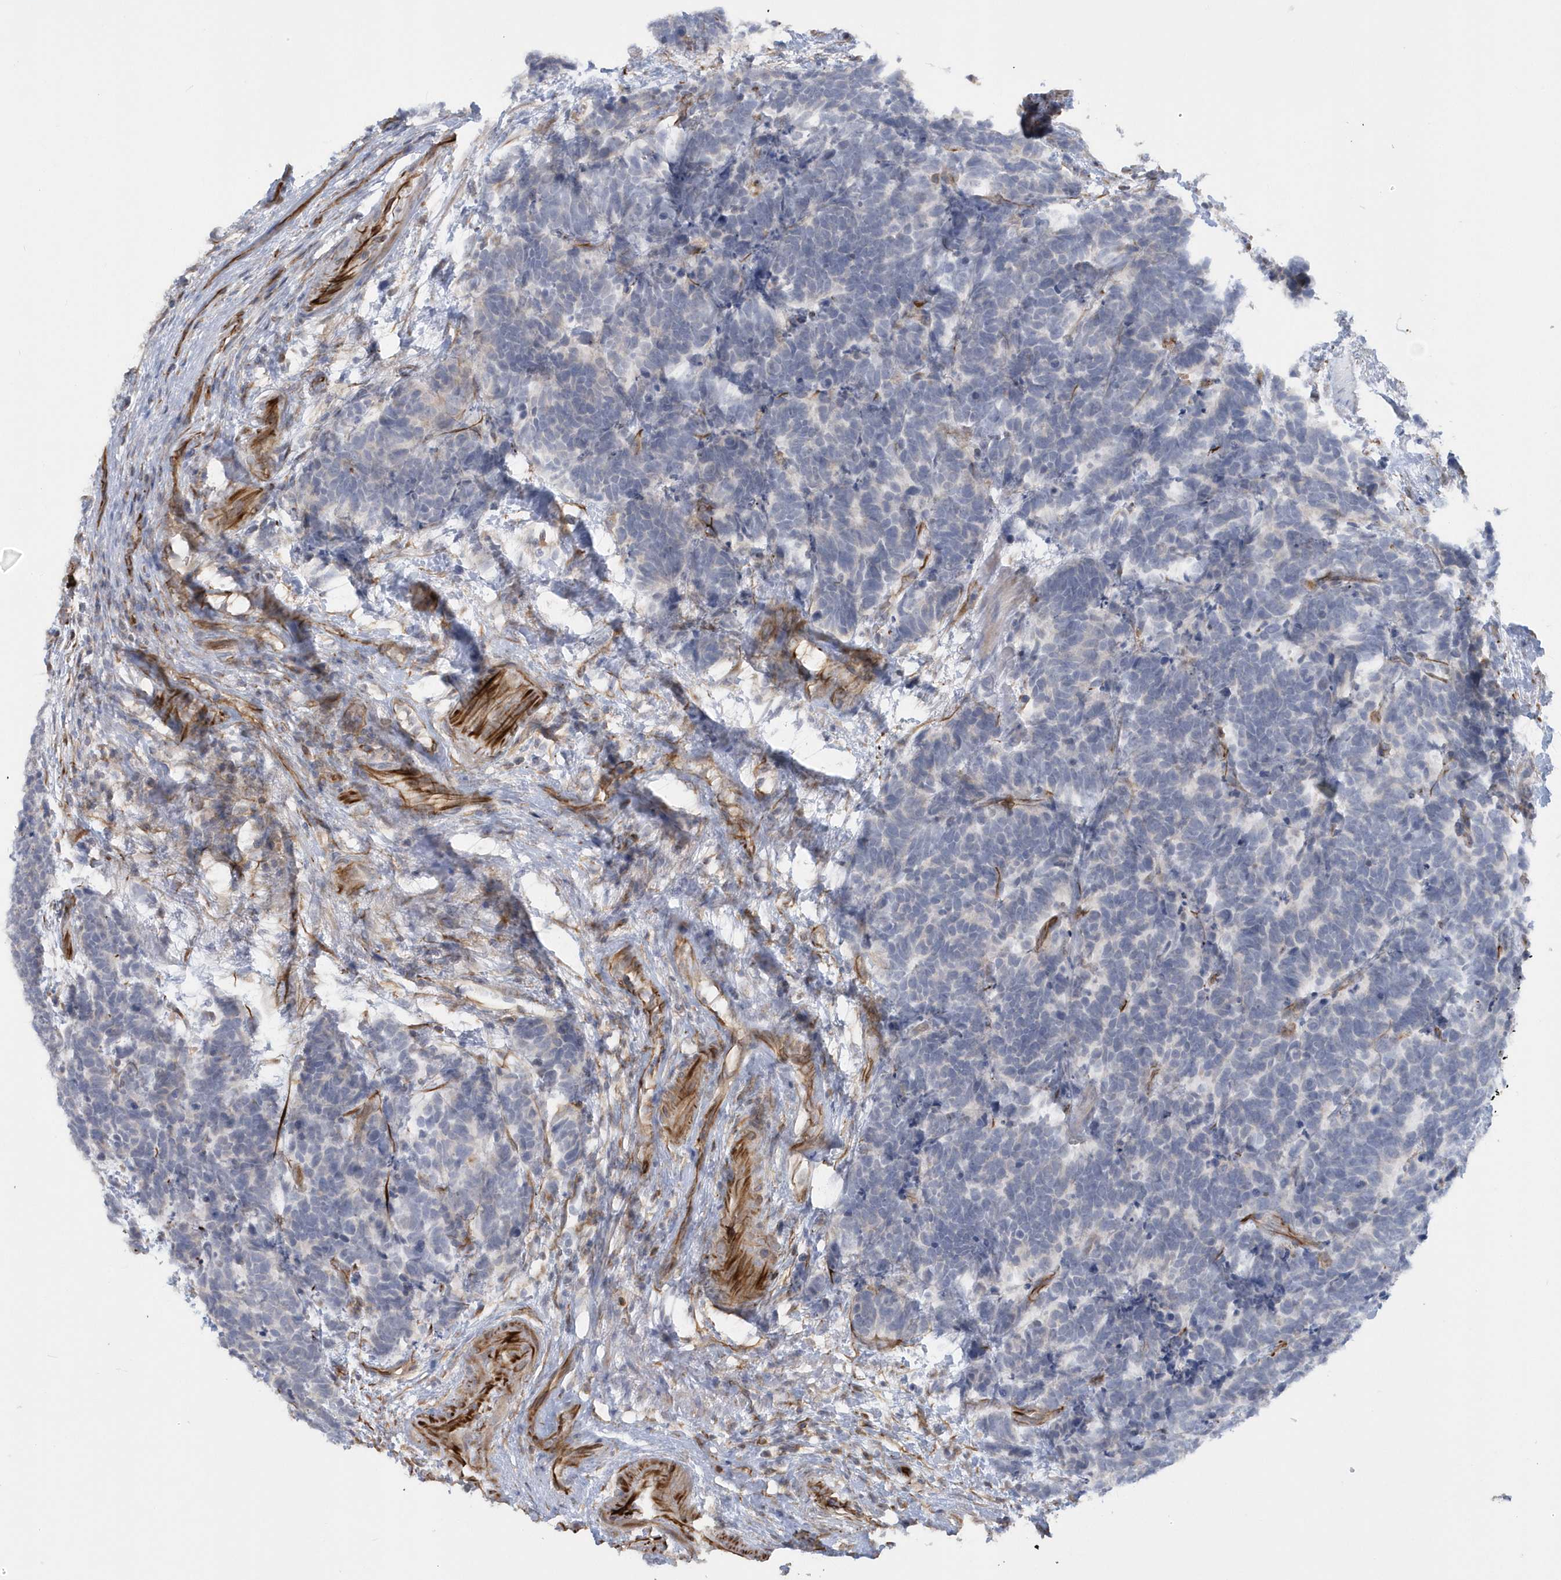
{"staining": {"intensity": "negative", "quantity": "none", "location": "none"}, "tissue": "carcinoid", "cell_type": "Tumor cells", "image_type": "cancer", "snomed": [{"axis": "morphology", "description": "Carcinoma, NOS"}, {"axis": "morphology", "description": "Carcinoid, malignant, NOS"}, {"axis": "topography", "description": "Urinary bladder"}], "caption": "This is a micrograph of immunohistochemistry (IHC) staining of carcinoid, which shows no positivity in tumor cells.", "gene": "RAB17", "patient": {"sex": "male", "age": 57}}